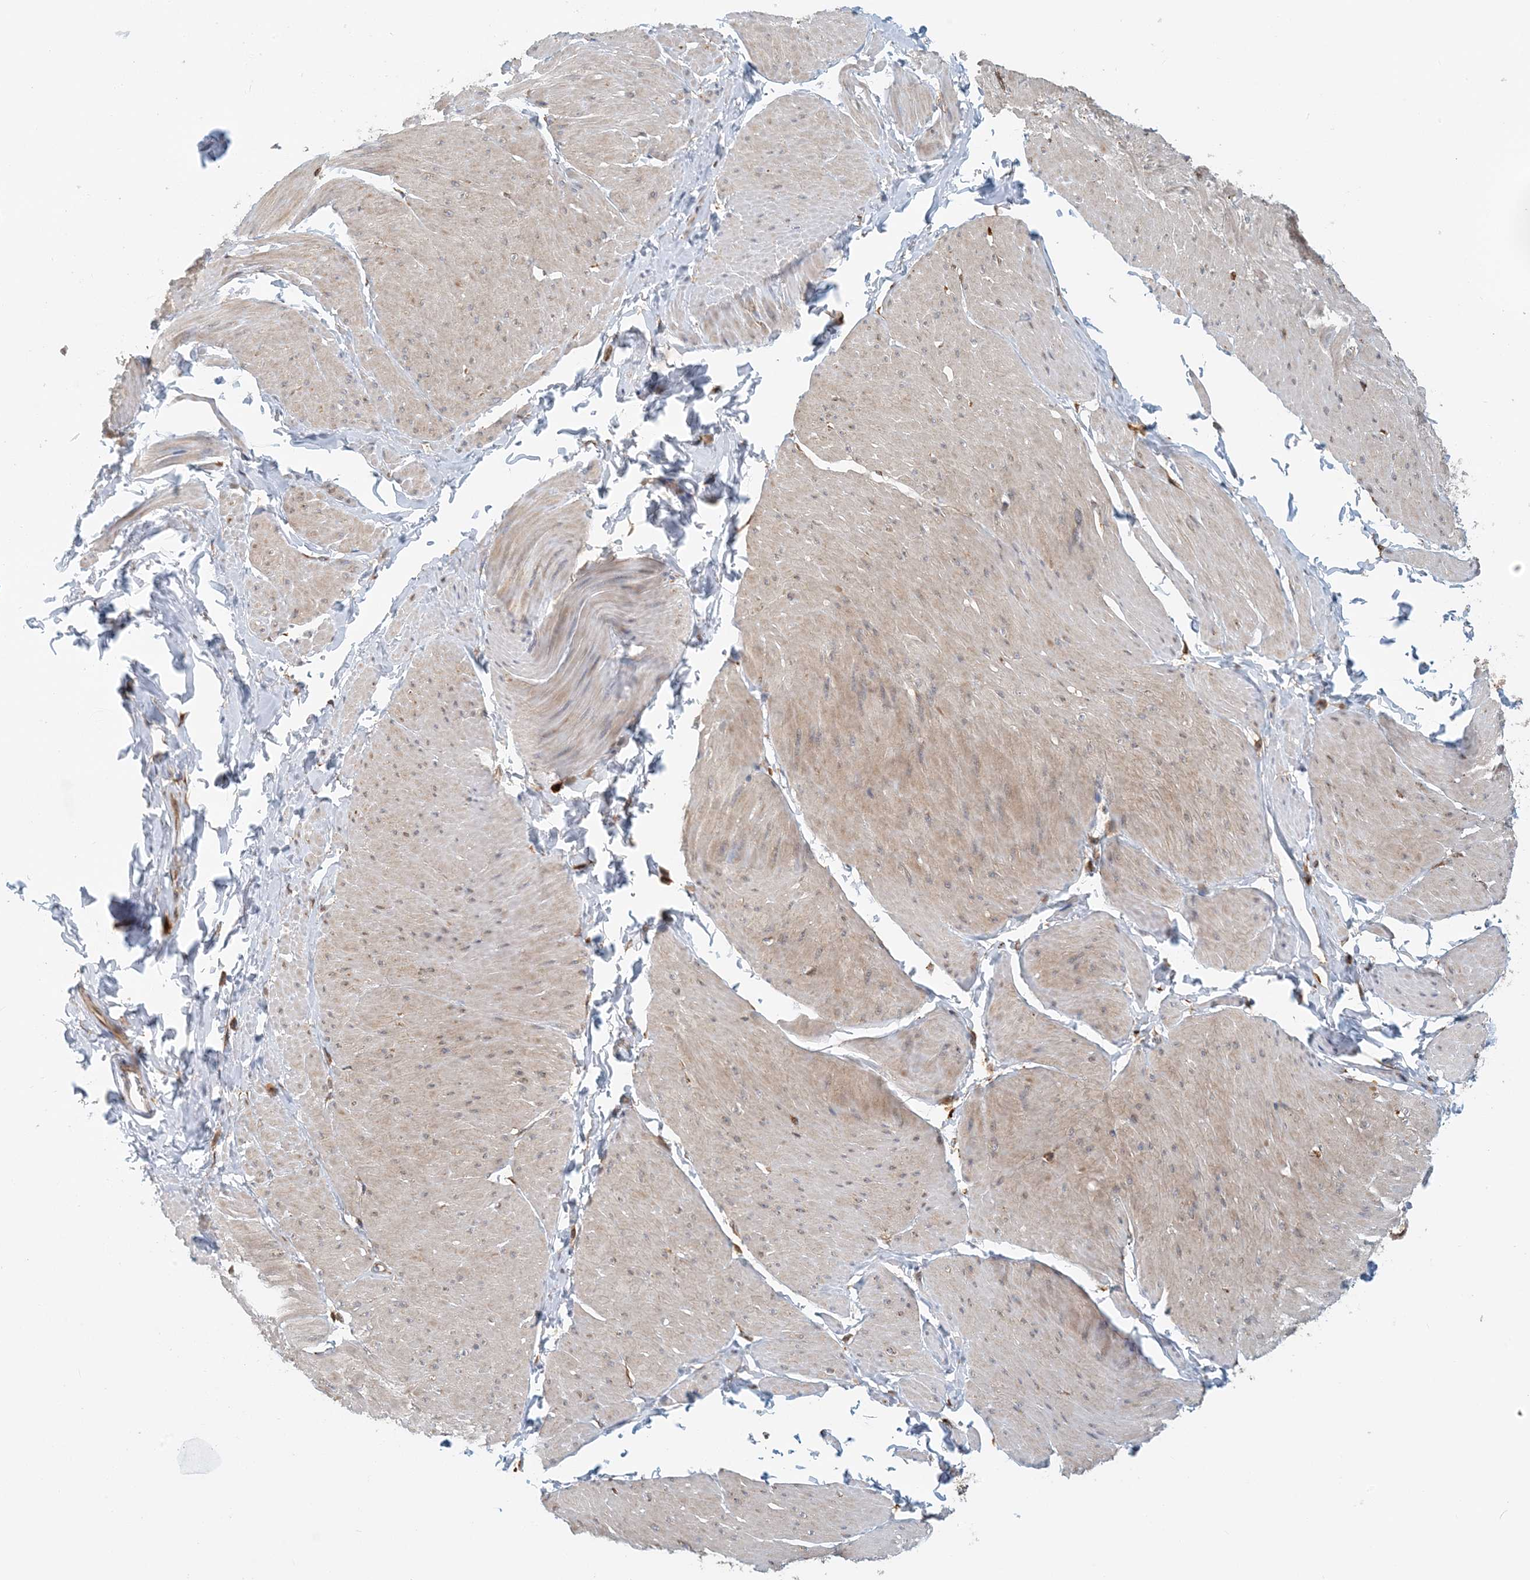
{"staining": {"intensity": "moderate", "quantity": ">75%", "location": "cytoplasmic/membranous"}, "tissue": "smooth muscle", "cell_type": "Smooth muscle cells", "image_type": "normal", "snomed": [{"axis": "morphology", "description": "Urothelial carcinoma, High grade"}, {"axis": "topography", "description": "Urinary bladder"}], "caption": "Immunohistochemistry histopathology image of benign smooth muscle stained for a protein (brown), which reveals medium levels of moderate cytoplasmic/membranous positivity in approximately >75% of smooth muscle cells.", "gene": "HNMT", "patient": {"sex": "male", "age": 46}}